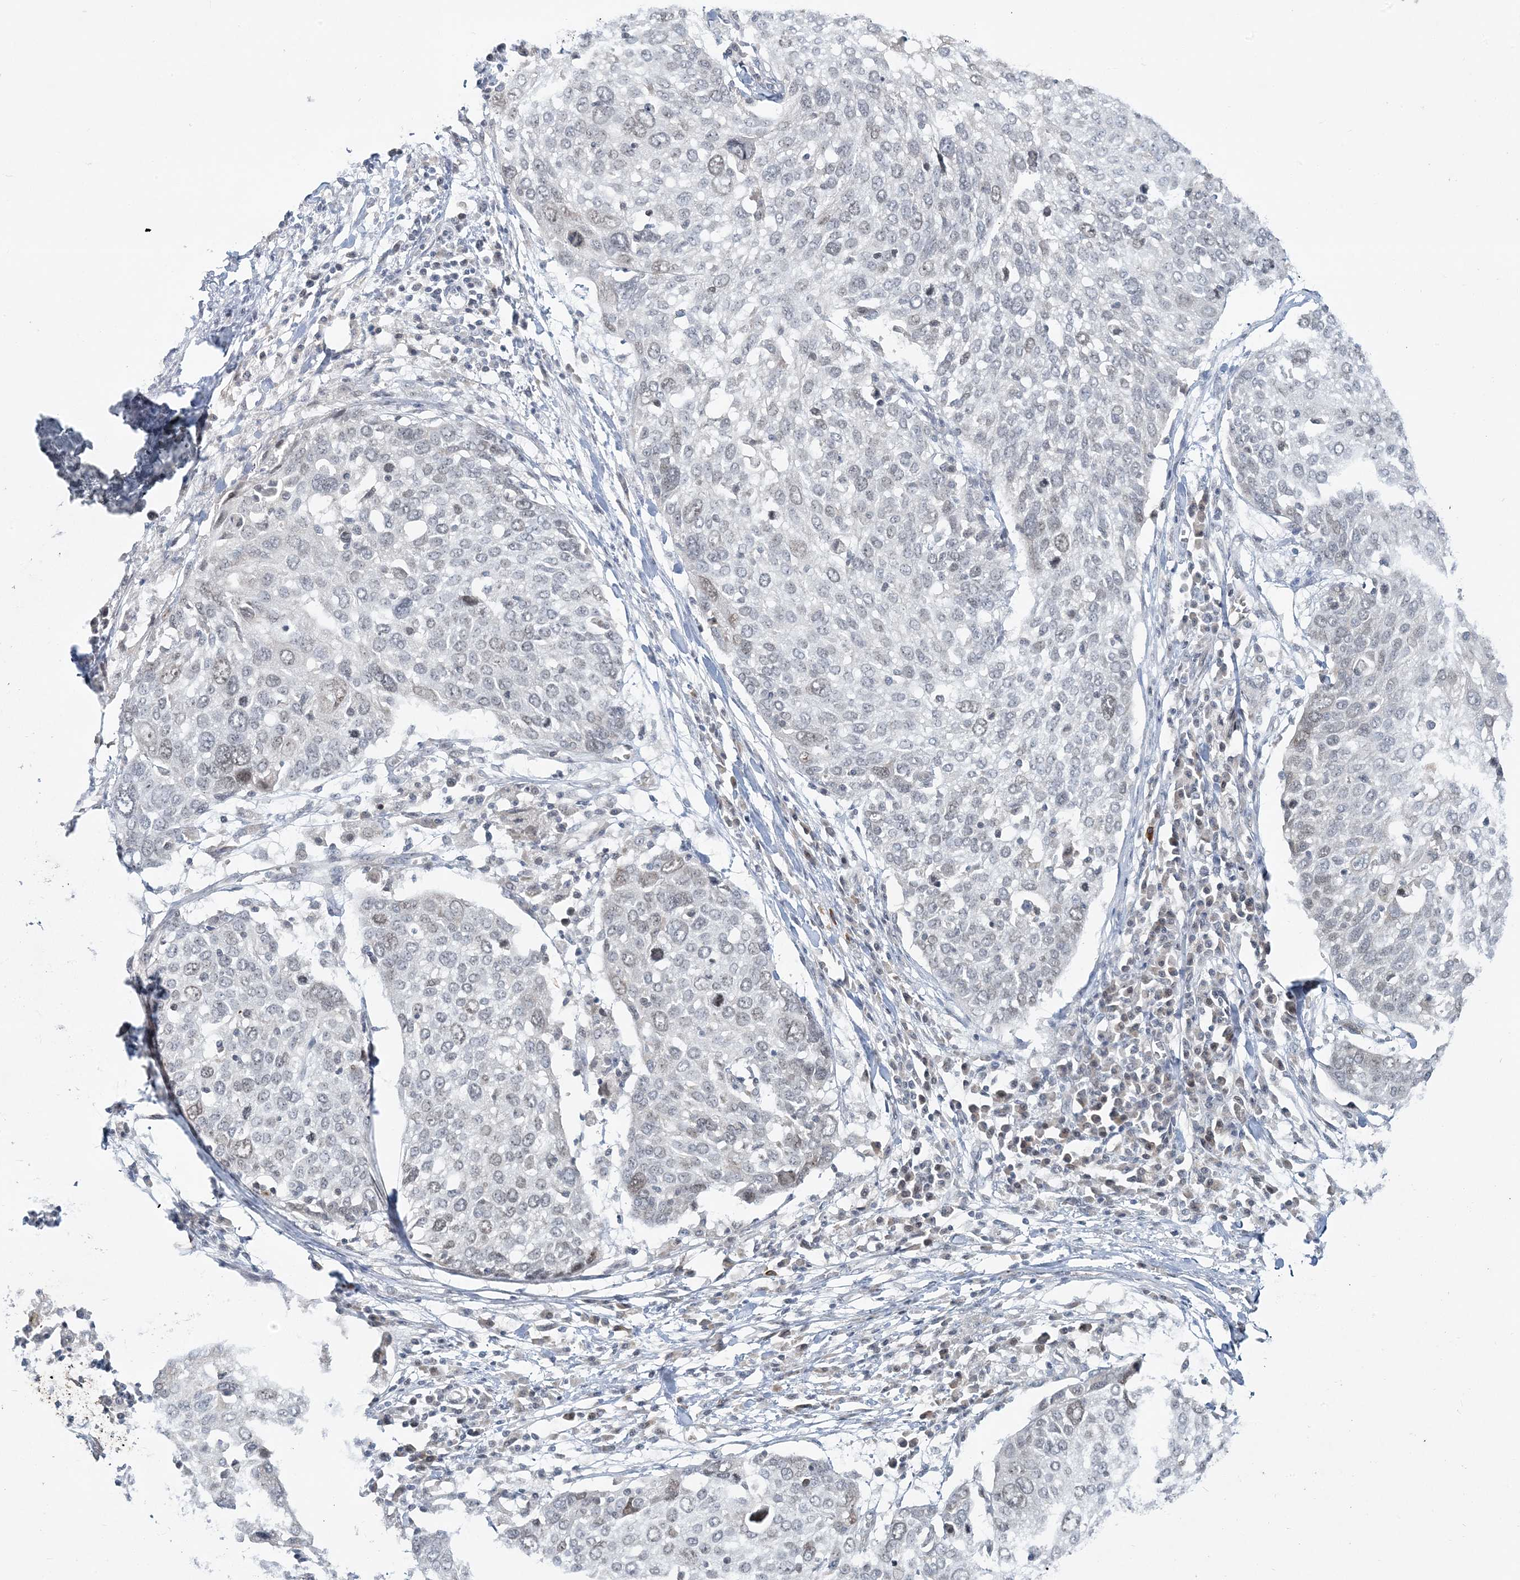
{"staining": {"intensity": "weak", "quantity": "<25%", "location": "nuclear"}, "tissue": "lung cancer", "cell_type": "Tumor cells", "image_type": "cancer", "snomed": [{"axis": "morphology", "description": "Squamous cell carcinoma, NOS"}, {"axis": "topography", "description": "Lung"}], "caption": "Human lung cancer (squamous cell carcinoma) stained for a protein using immunohistochemistry (IHC) demonstrates no staining in tumor cells.", "gene": "LEXM", "patient": {"sex": "male", "age": 65}}